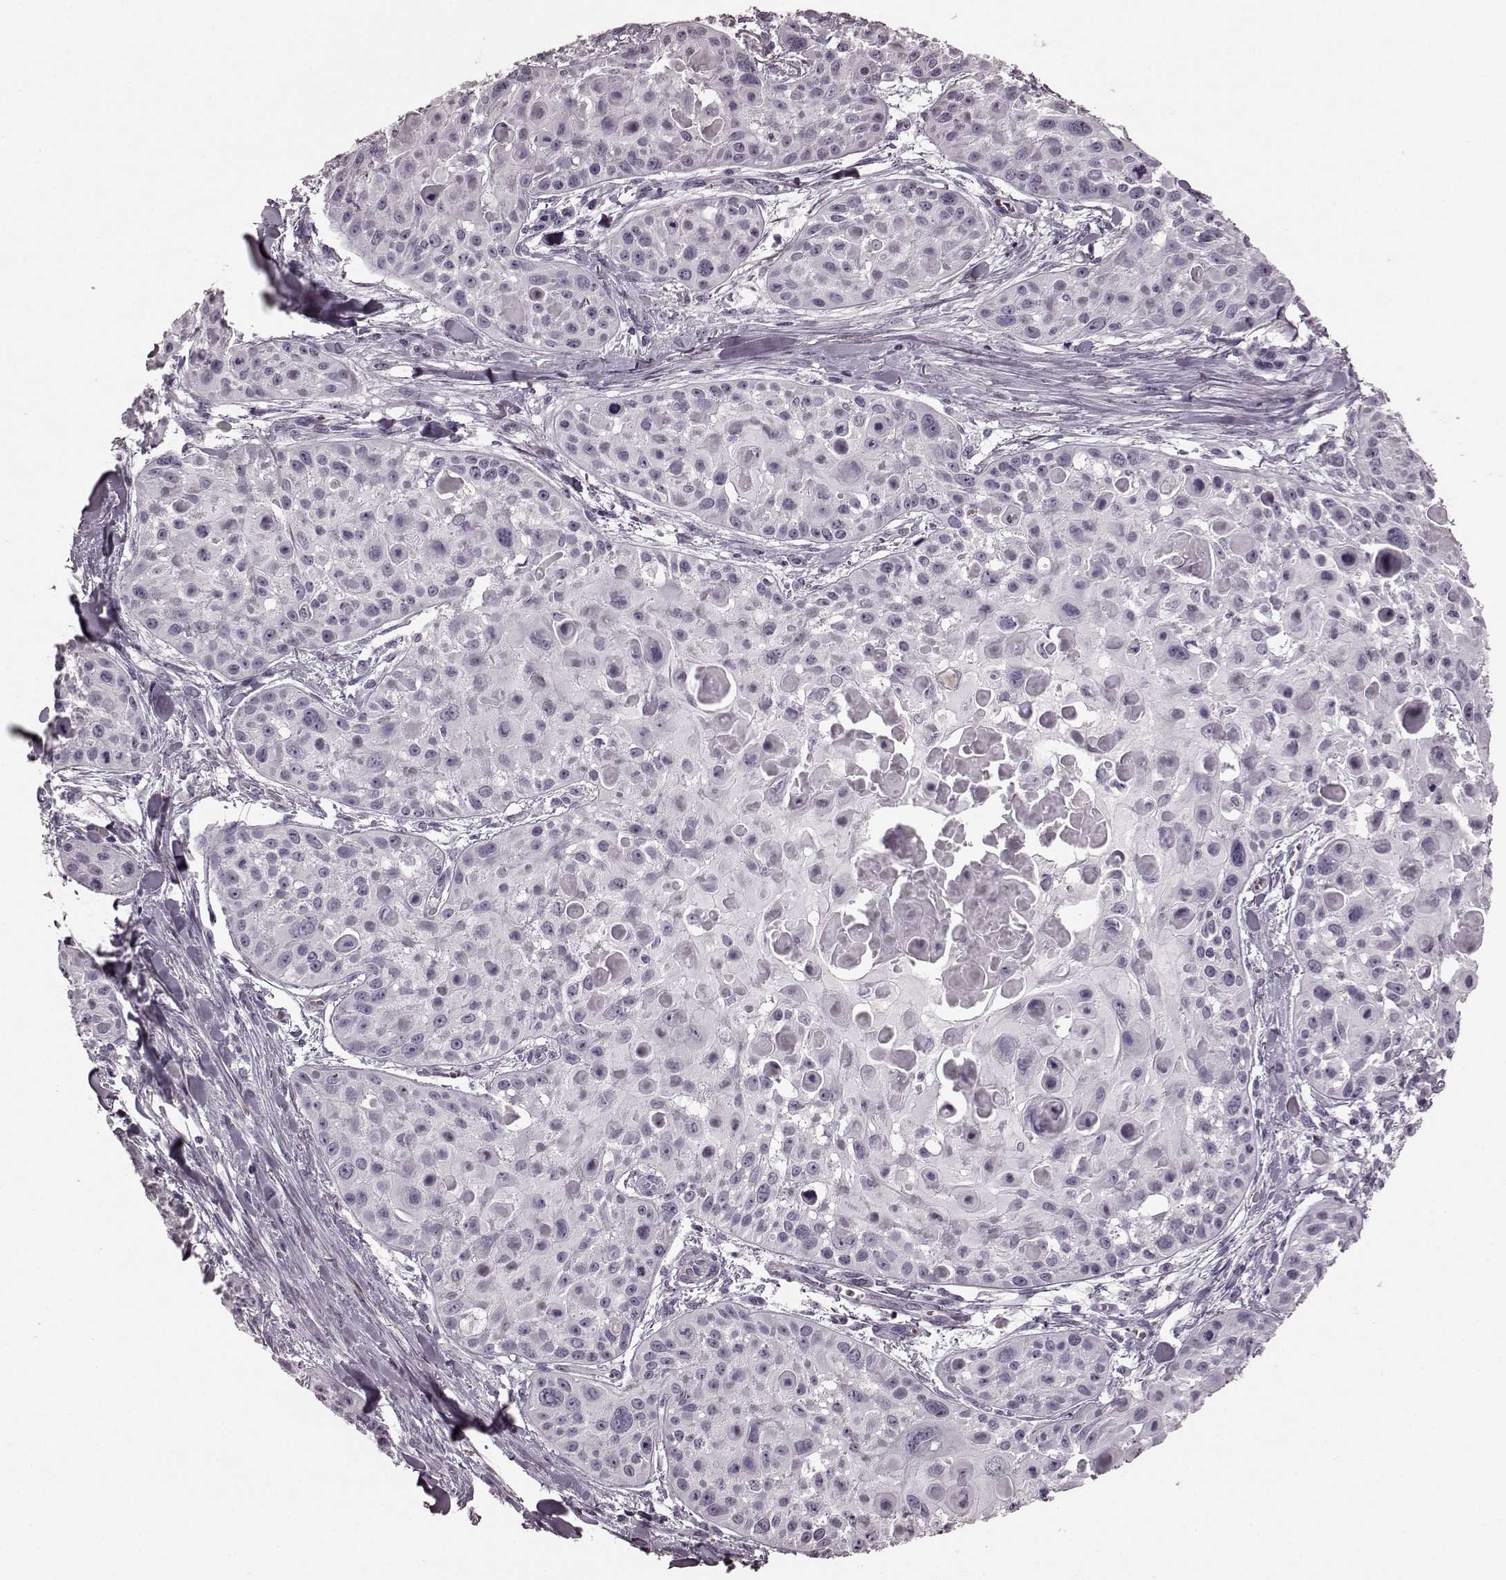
{"staining": {"intensity": "negative", "quantity": "none", "location": "none"}, "tissue": "skin cancer", "cell_type": "Tumor cells", "image_type": "cancer", "snomed": [{"axis": "morphology", "description": "Squamous cell carcinoma, NOS"}, {"axis": "topography", "description": "Skin"}, {"axis": "topography", "description": "Anal"}], "caption": "The immunohistochemistry (IHC) histopathology image has no significant staining in tumor cells of squamous cell carcinoma (skin) tissue.", "gene": "TRPM1", "patient": {"sex": "female", "age": 75}}